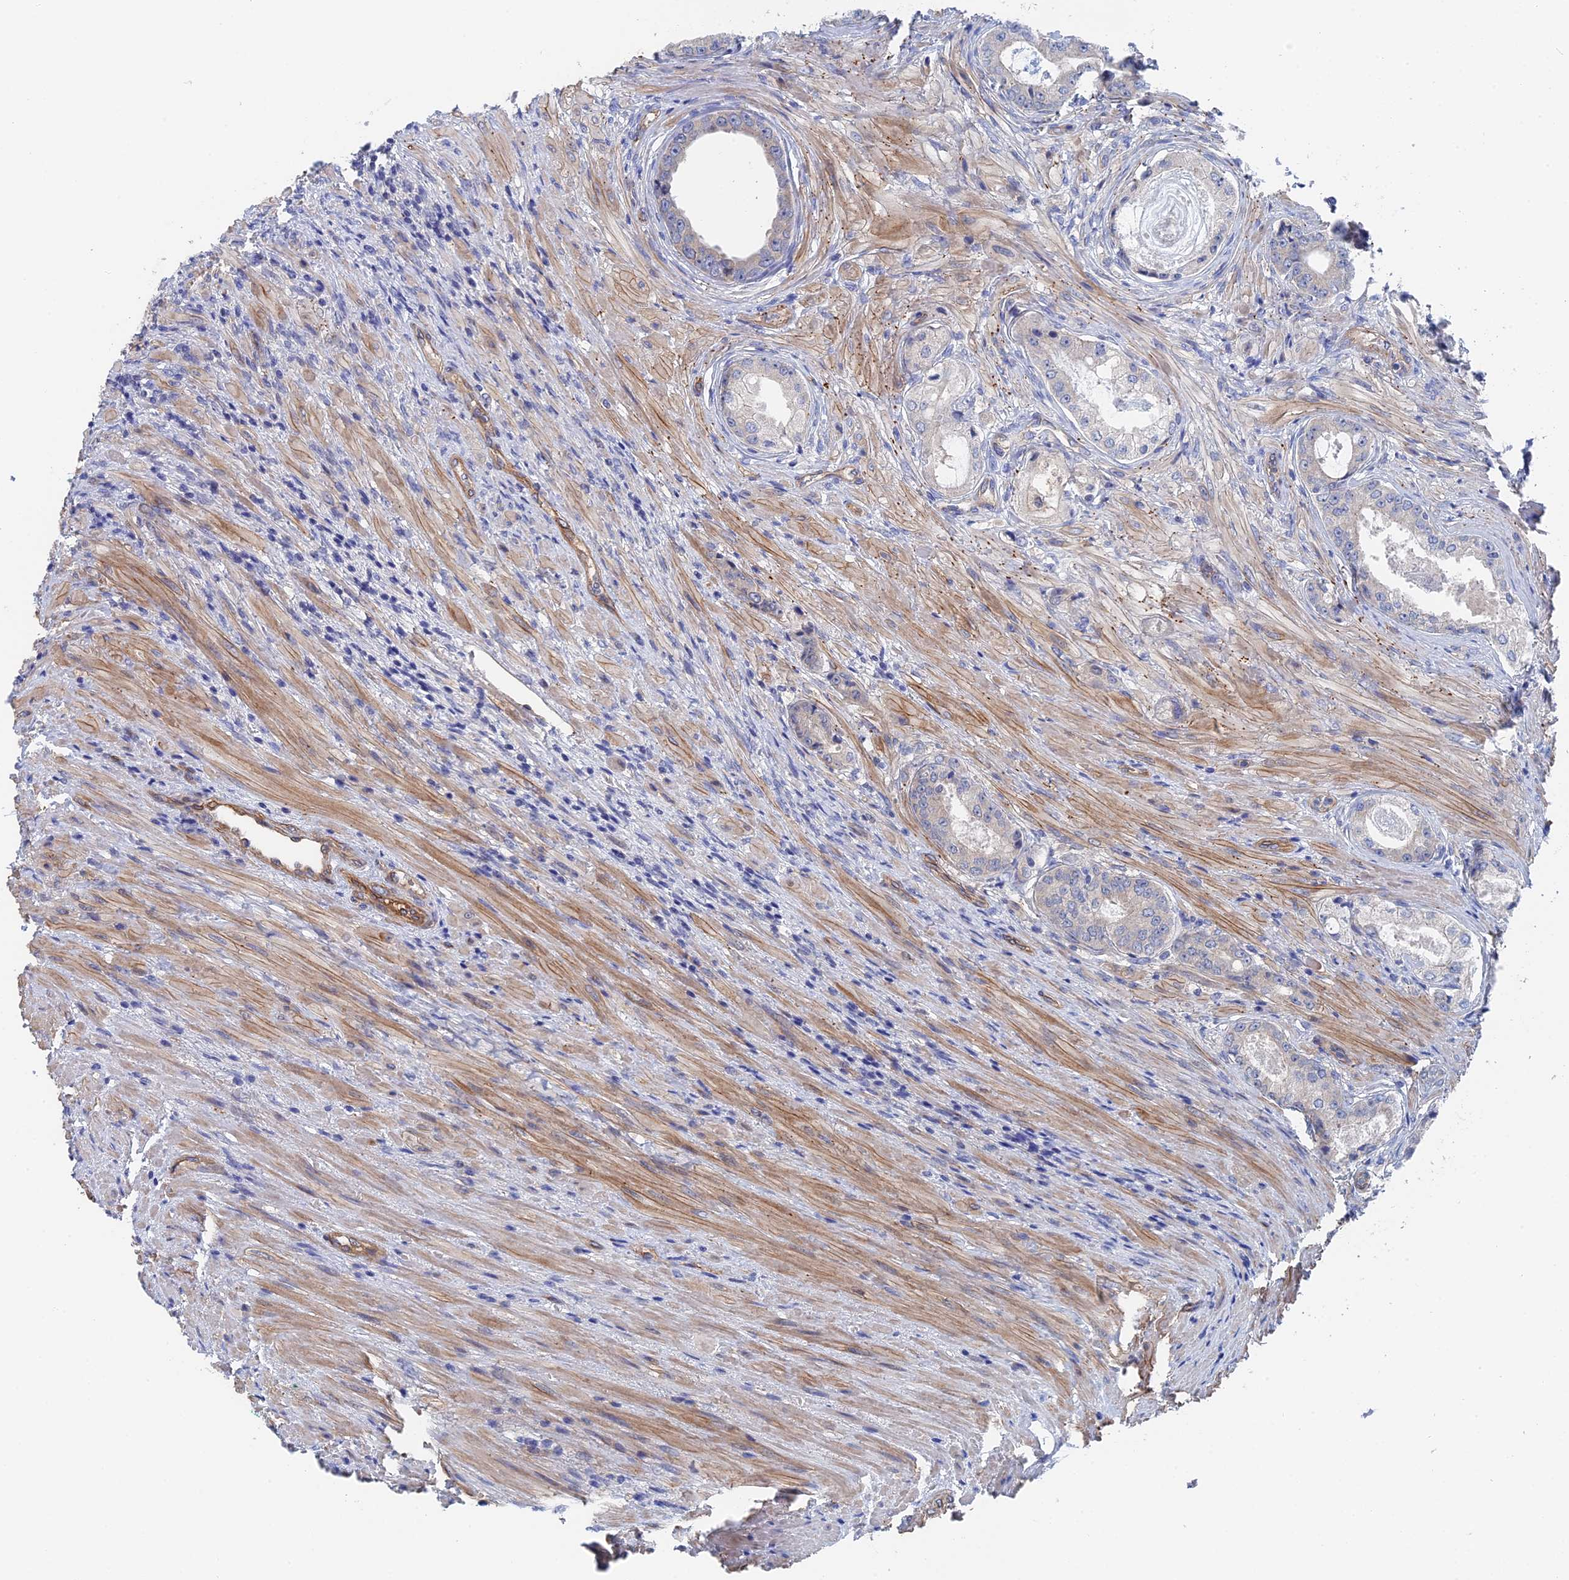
{"staining": {"intensity": "negative", "quantity": "none", "location": "none"}, "tissue": "prostate cancer", "cell_type": "Tumor cells", "image_type": "cancer", "snomed": [{"axis": "morphology", "description": "Adenocarcinoma, Low grade"}, {"axis": "topography", "description": "Prostate"}], "caption": "This is an immunohistochemistry histopathology image of human prostate cancer. There is no expression in tumor cells.", "gene": "MTHFSD", "patient": {"sex": "male", "age": 68}}